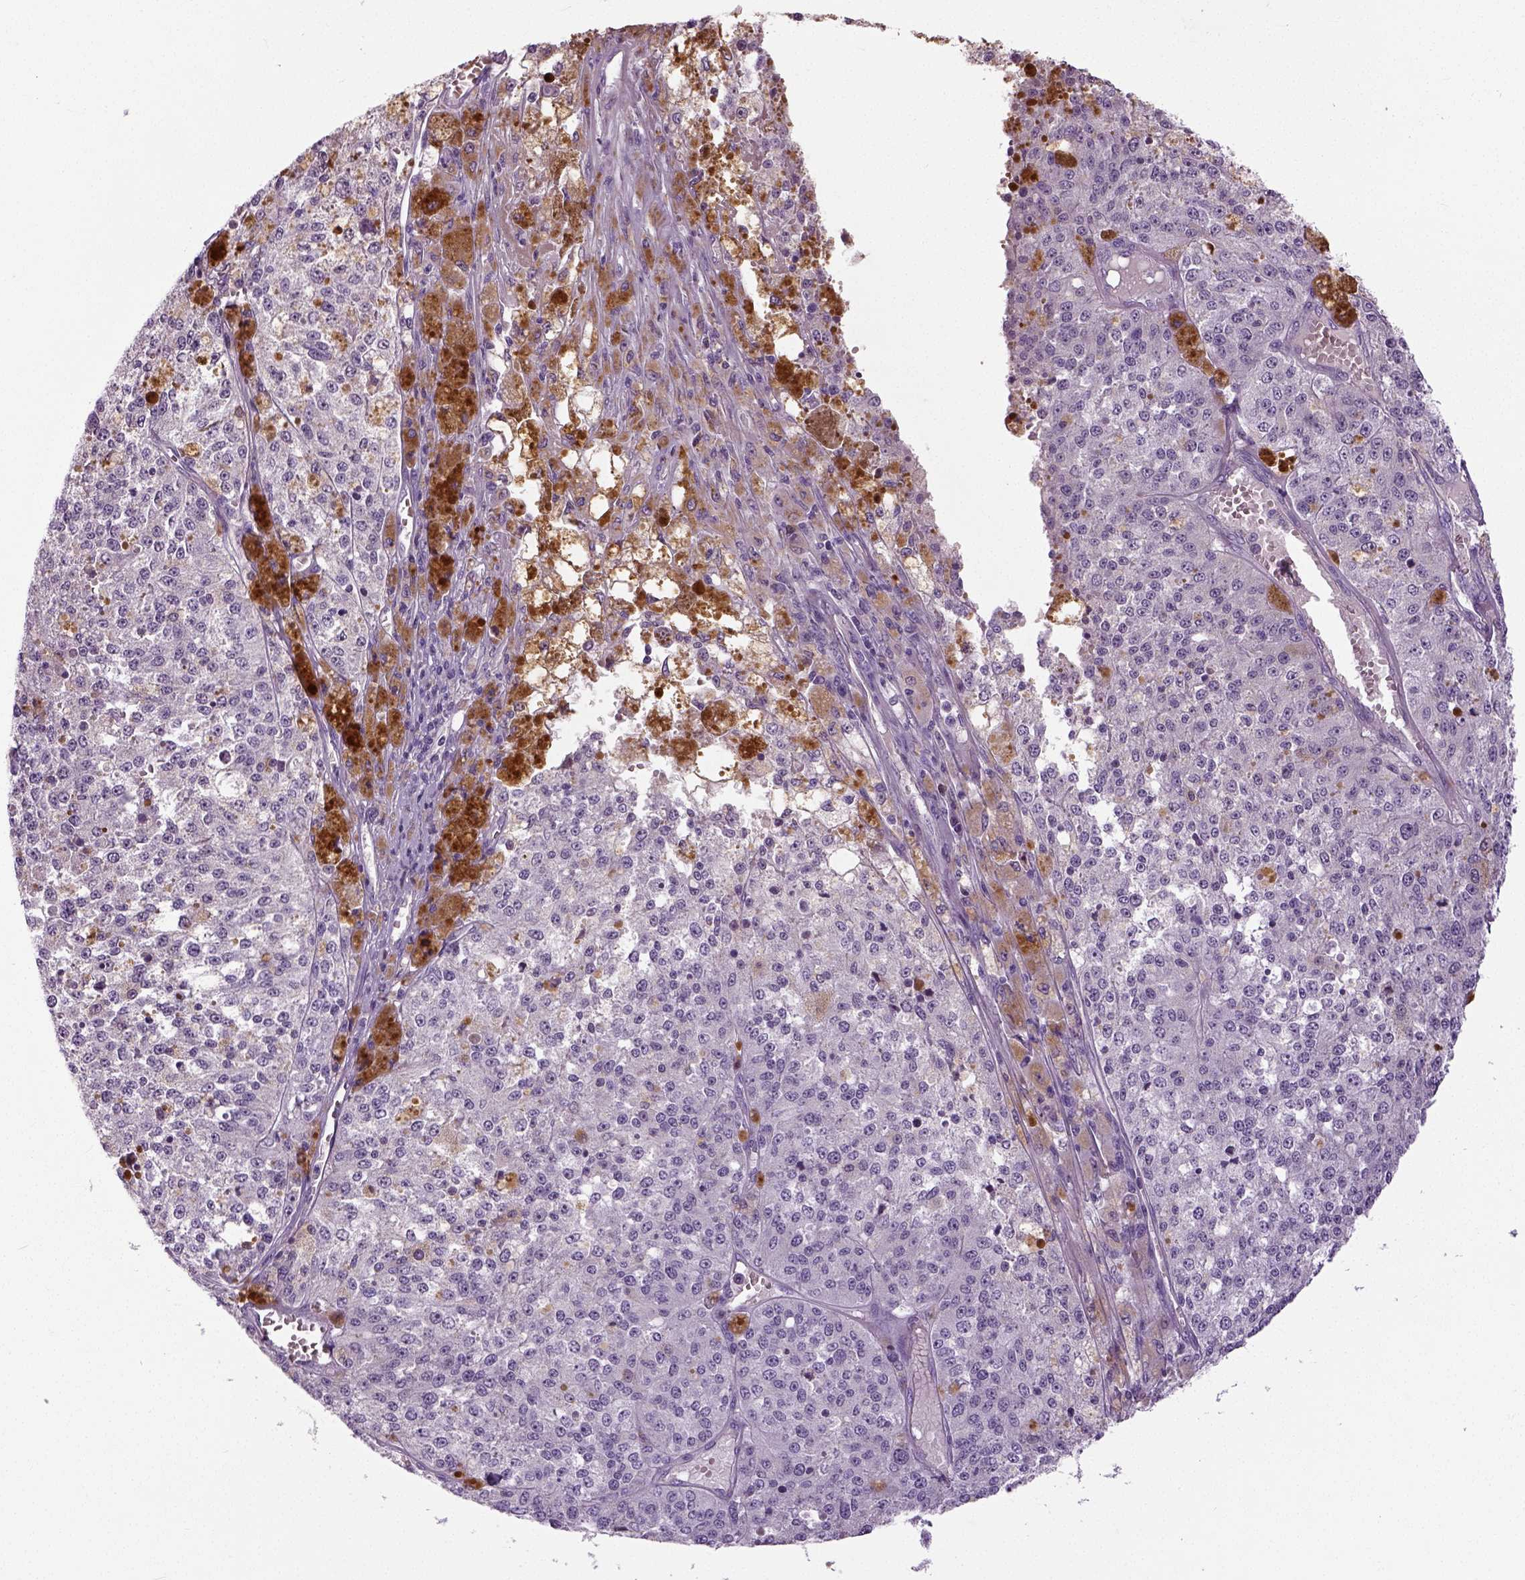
{"staining": {"intensity": "negative", "quantity": "none", "location": "none"}, "tissue": "melanoma", "cell_type": "Tumor cells", "image_type": "cancer", "snomed": [{"axis": "morphology", "description": "Malignant melanoma, Metastatic site"}, {"axis": "topography", "description": "Lymph node"}], "caption": "Tumor cells are negative for brown protein staining in melanoma.", "gene": "NECAB1", "patient": {"sex": "female", "age": 64}}